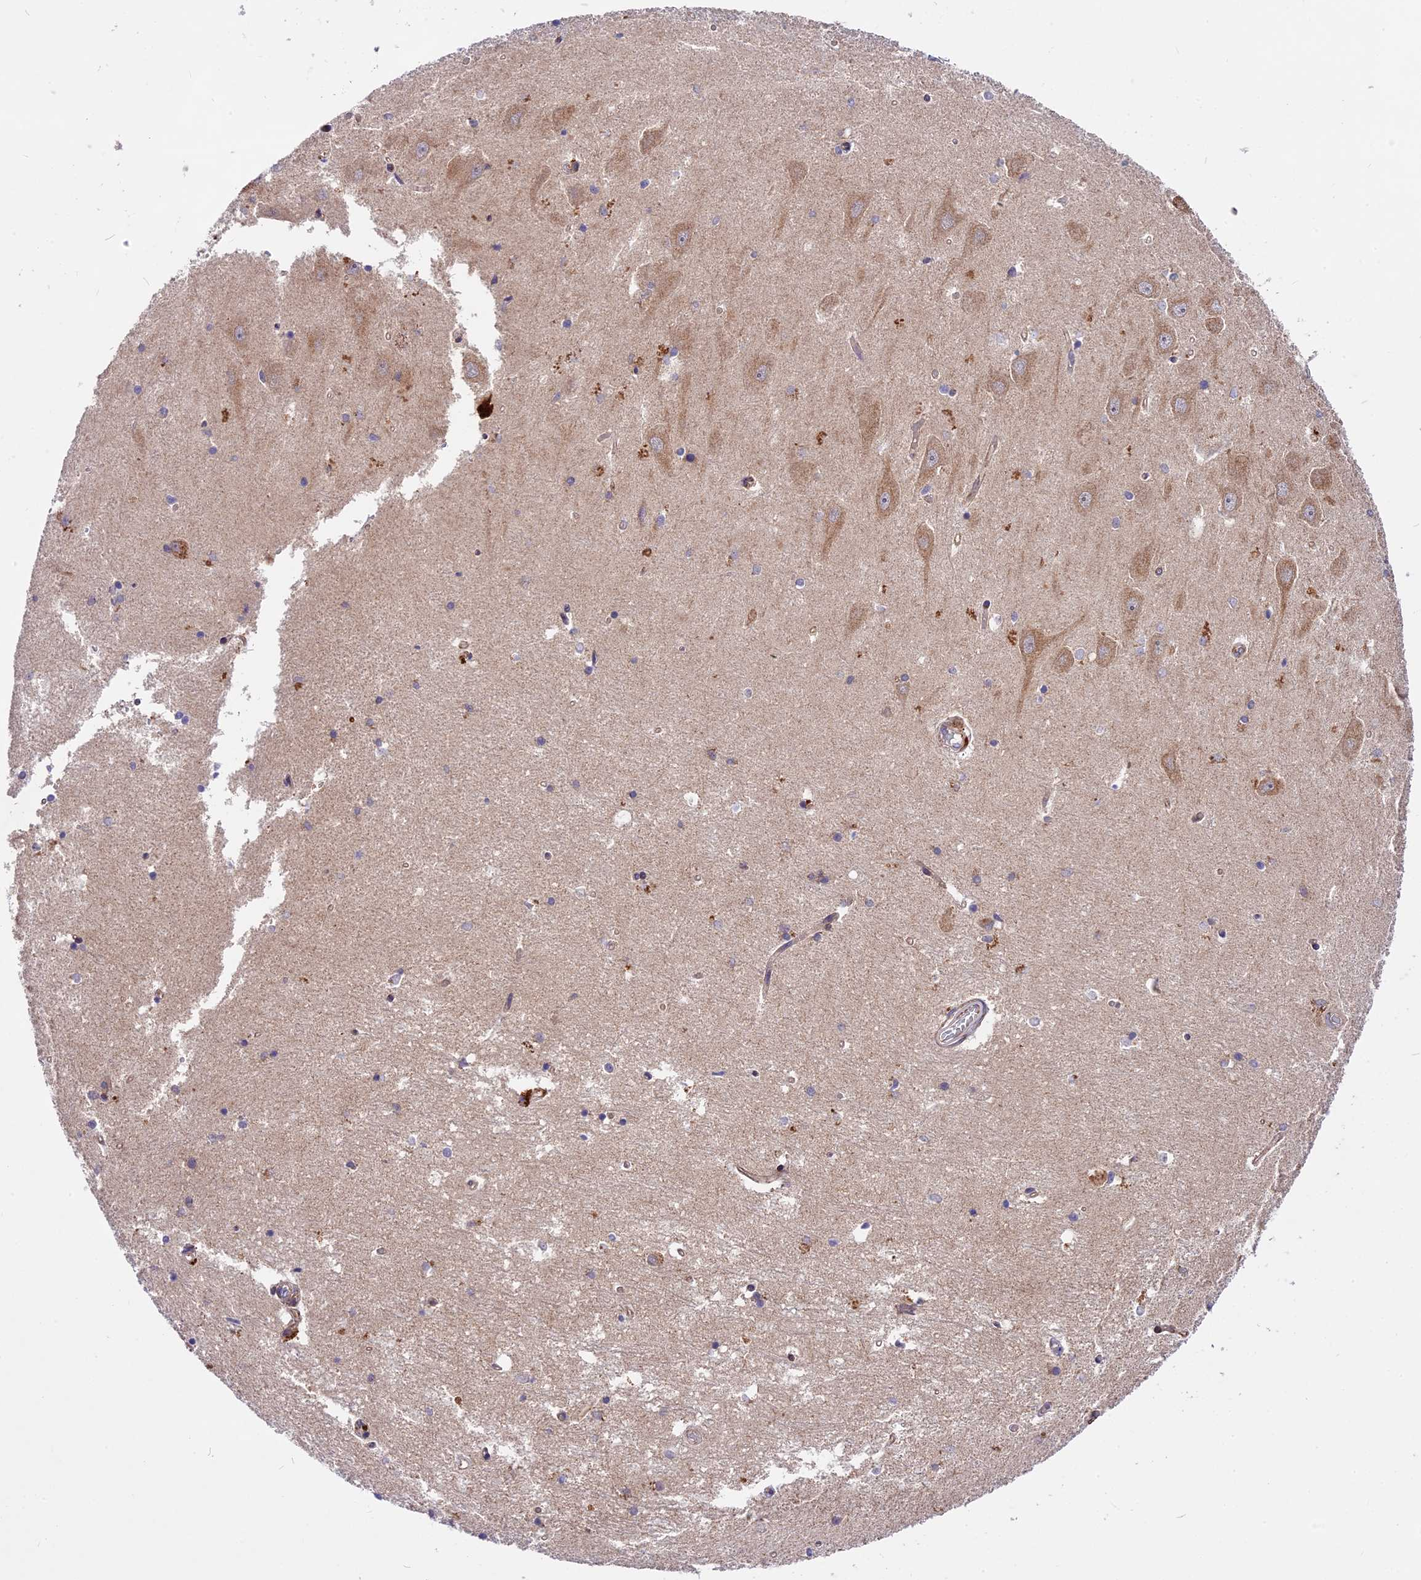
{"staining": {"intensity": "negative", "quantity": "none", "location": "none"}, "tissue": "hippocampus", "cell_type": "Glial cells", "image_type": "normal", "snomed": [{"axis": "morphology", "description": "Normal tissue, NOS"}, {"axis": "topography", "description": "Hippocampus"}], "caption": "A photomicrograph of hippocampus stained for a protein demonstrates no brown staining in glial cells.", "gene": "COX17", "patient": {"sex": "male", "age": 45}}